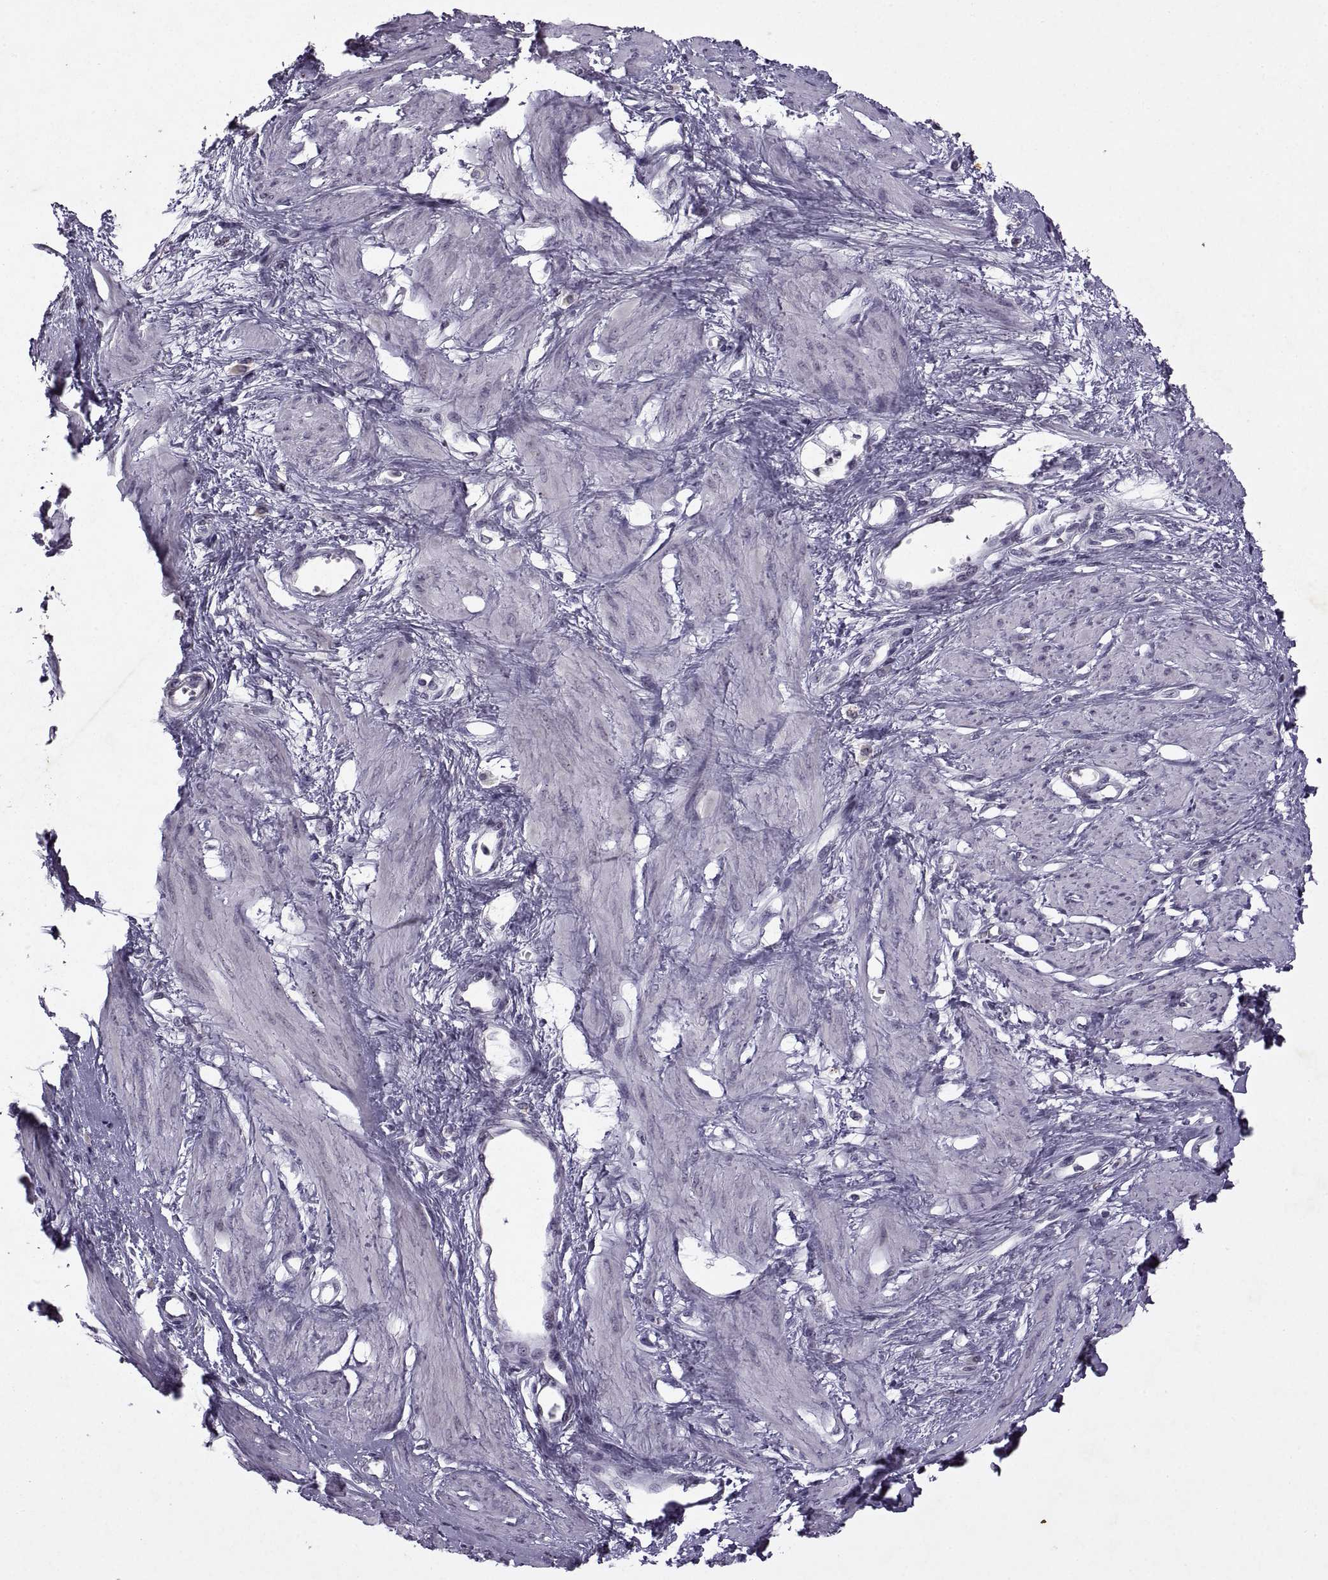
{"staining": {"intensity": "negative", "quantity": "none", "location": "none"}, "tissue": "smooth muscle", "cell_type": "Smooth muscle cells", "image_type": "normal", "snomed": [{"axis": "morphology", "description": "Normal tissue, NOS"}, {"axis": "topography", "description": "Smooth muscle"}, {"axis": "topography", "description": "Uterus"}], "caption": "The IHC micrograph has no significant positivity in smooth muscle cells of smooth muscle. (Stains: DAB (3,3'-diaminobenzidine) immunohistochemistry with hematoxylin counter stain, Microscopy: brightfield microscopy at high magnification).", "gene": "SINHCAF", "patient": {"sex": "female", "age": 39}}